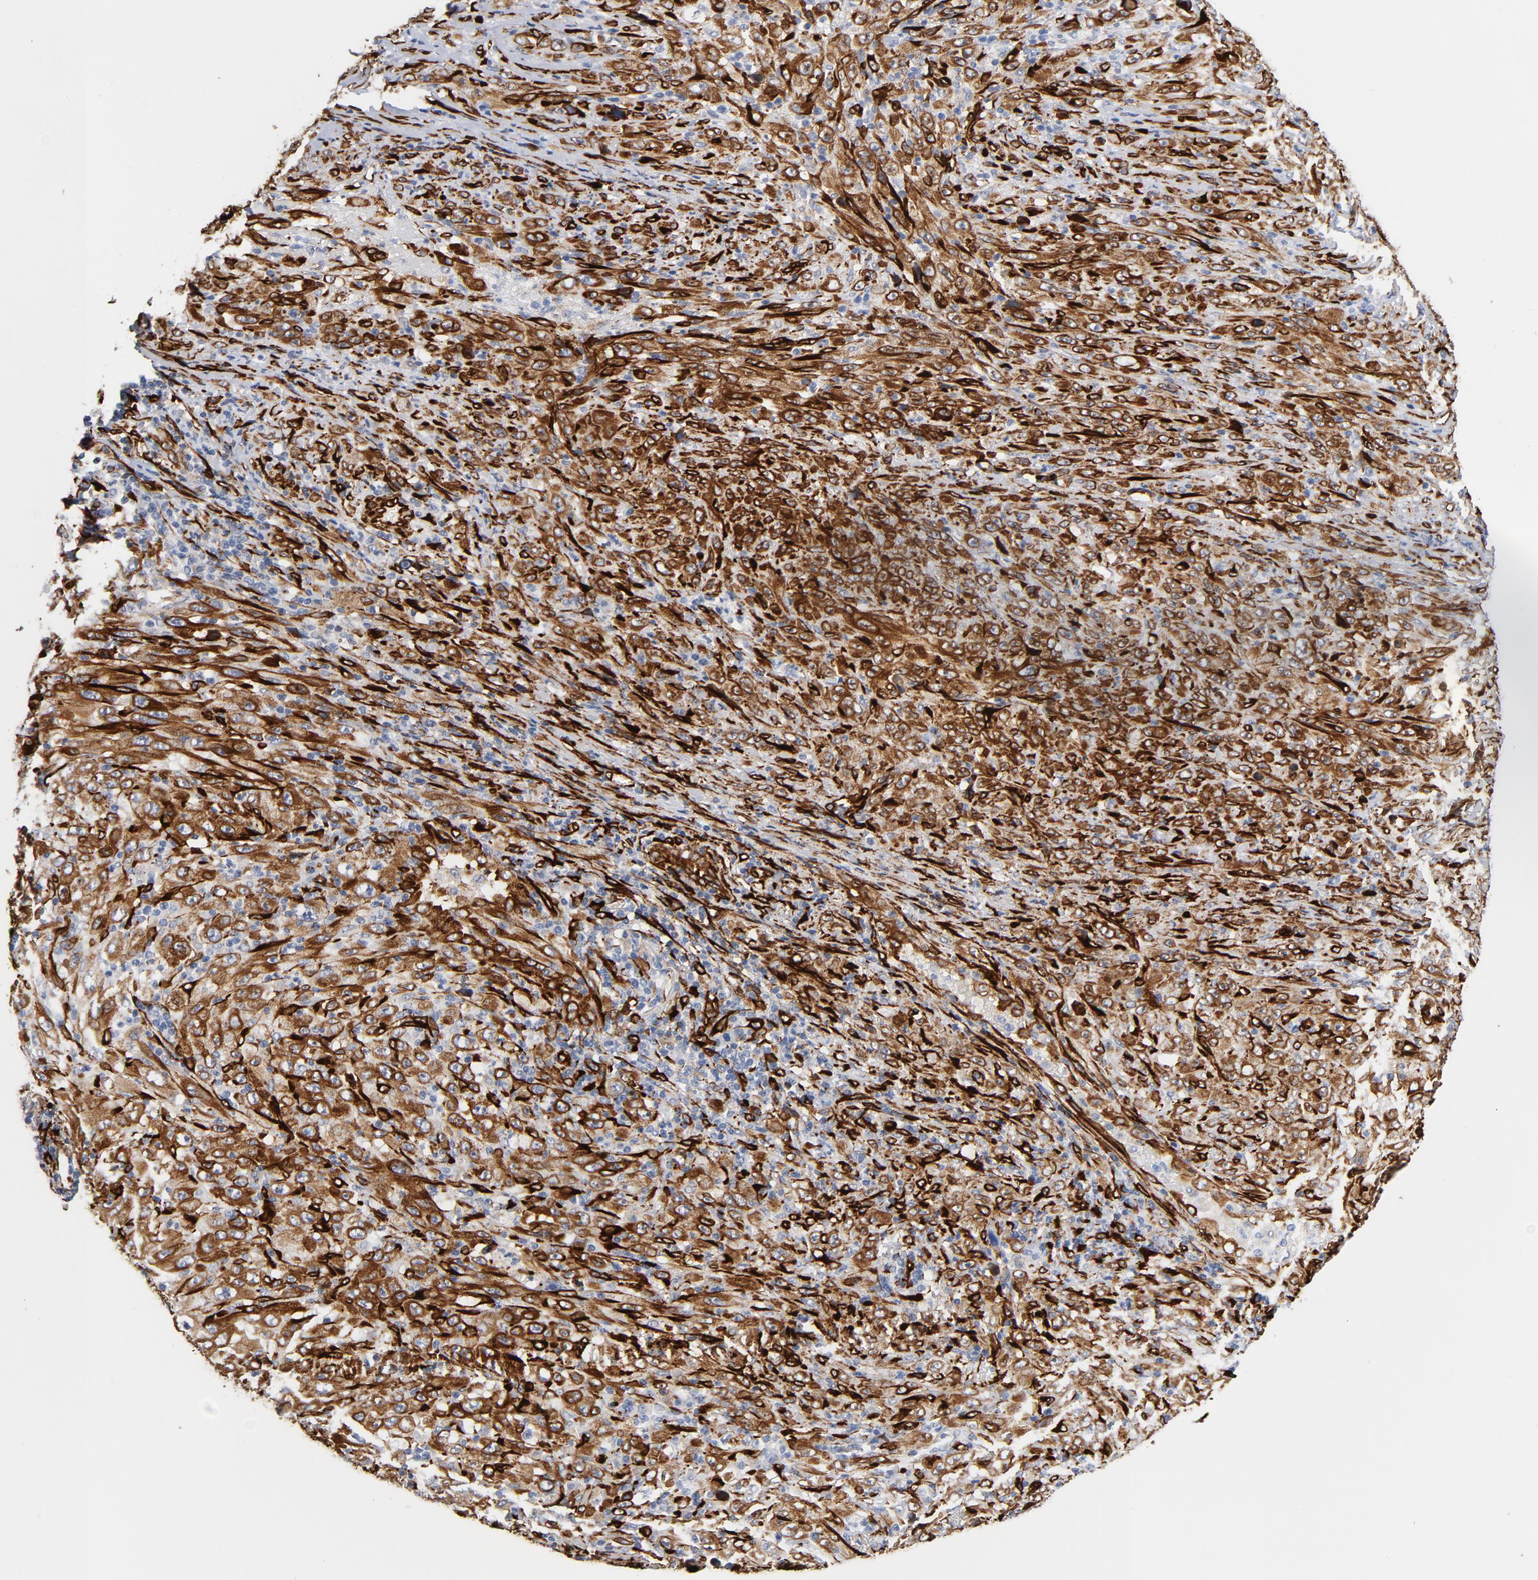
{"staining": {"intensity": "strong", "quantity": ">75%", "location": "cytoplasmic/membranous"}, "tissue": "melanoma", "cell_type": "Tumor cells", "image_type": "cancer", "snomed": [{"axis": "morphology", "description": "Malignant melanoma, Metastatic site"}, {"axis": "topography", "description": "Skin"}], "caption": "Protein staining exhibits strong cytoplasmic/membranous positivity in approximately >75% of tumor cells in malignant melanoma (metastatic site). (brown staining indicates protein expression, while blue staining denotes nuclei).", "gene": "SERPINH1", "patient": {"sex": "female", "age": 56}}